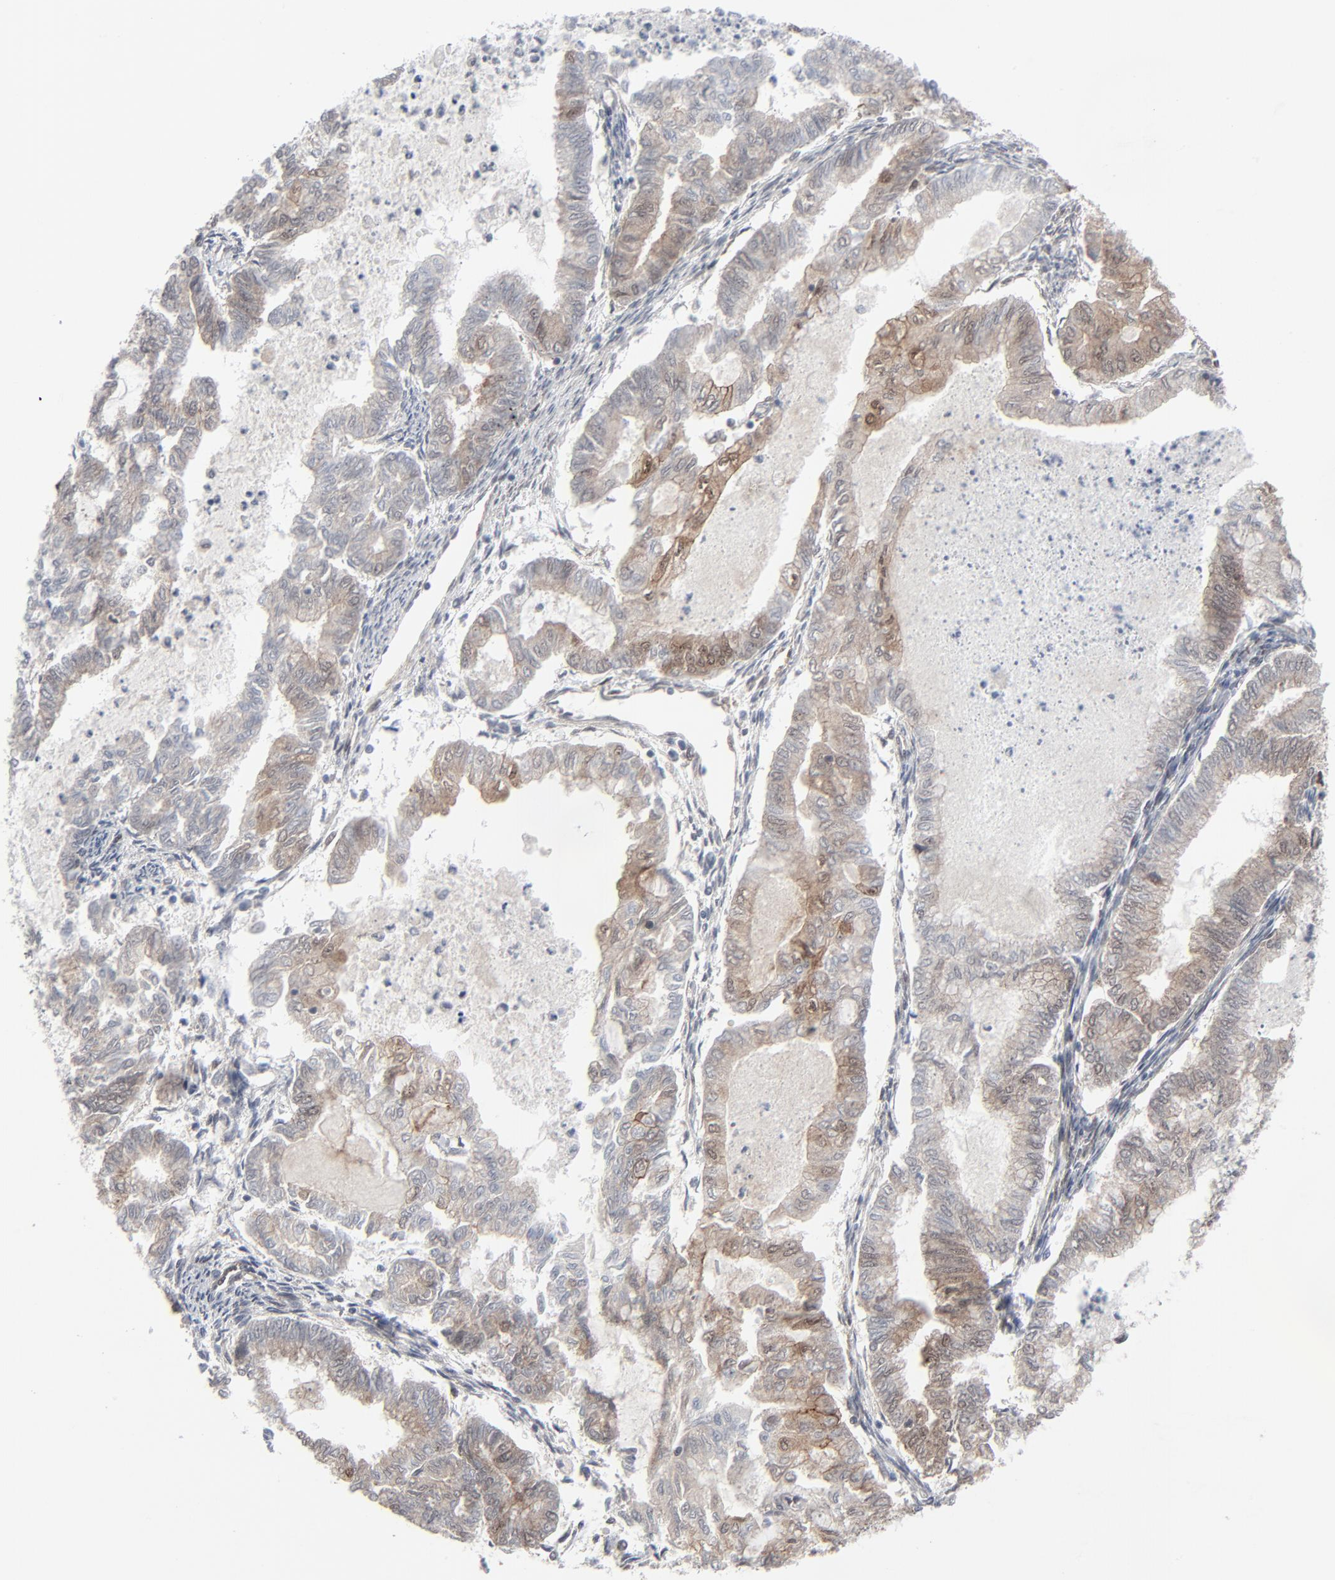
{"staining": {"intensity": "weak", "quantity": "25%-75%", "location": "cytoplasmic/membranous"}, "tissue": "endometrial cancer", "cell_type": "Tumor cells", "image_type": "cancer", "snomed": [{"axis": "morphology", "description": "Adenocarcinoma, NOS"}, {"axis": "topography", "description": "Endometrium"}], "caption": "High-magnification brightfield microscopy of adenocarcinoma (endometrial) stained with DAB (brown) and counterstained with hematoxylin (blue). tumor cells exhibit weak cytoplasmic/membranous staining is present in approximately25%-75% of cells.", "gene": "AKT1", "patient": {"sex": "female", "age": 79}}